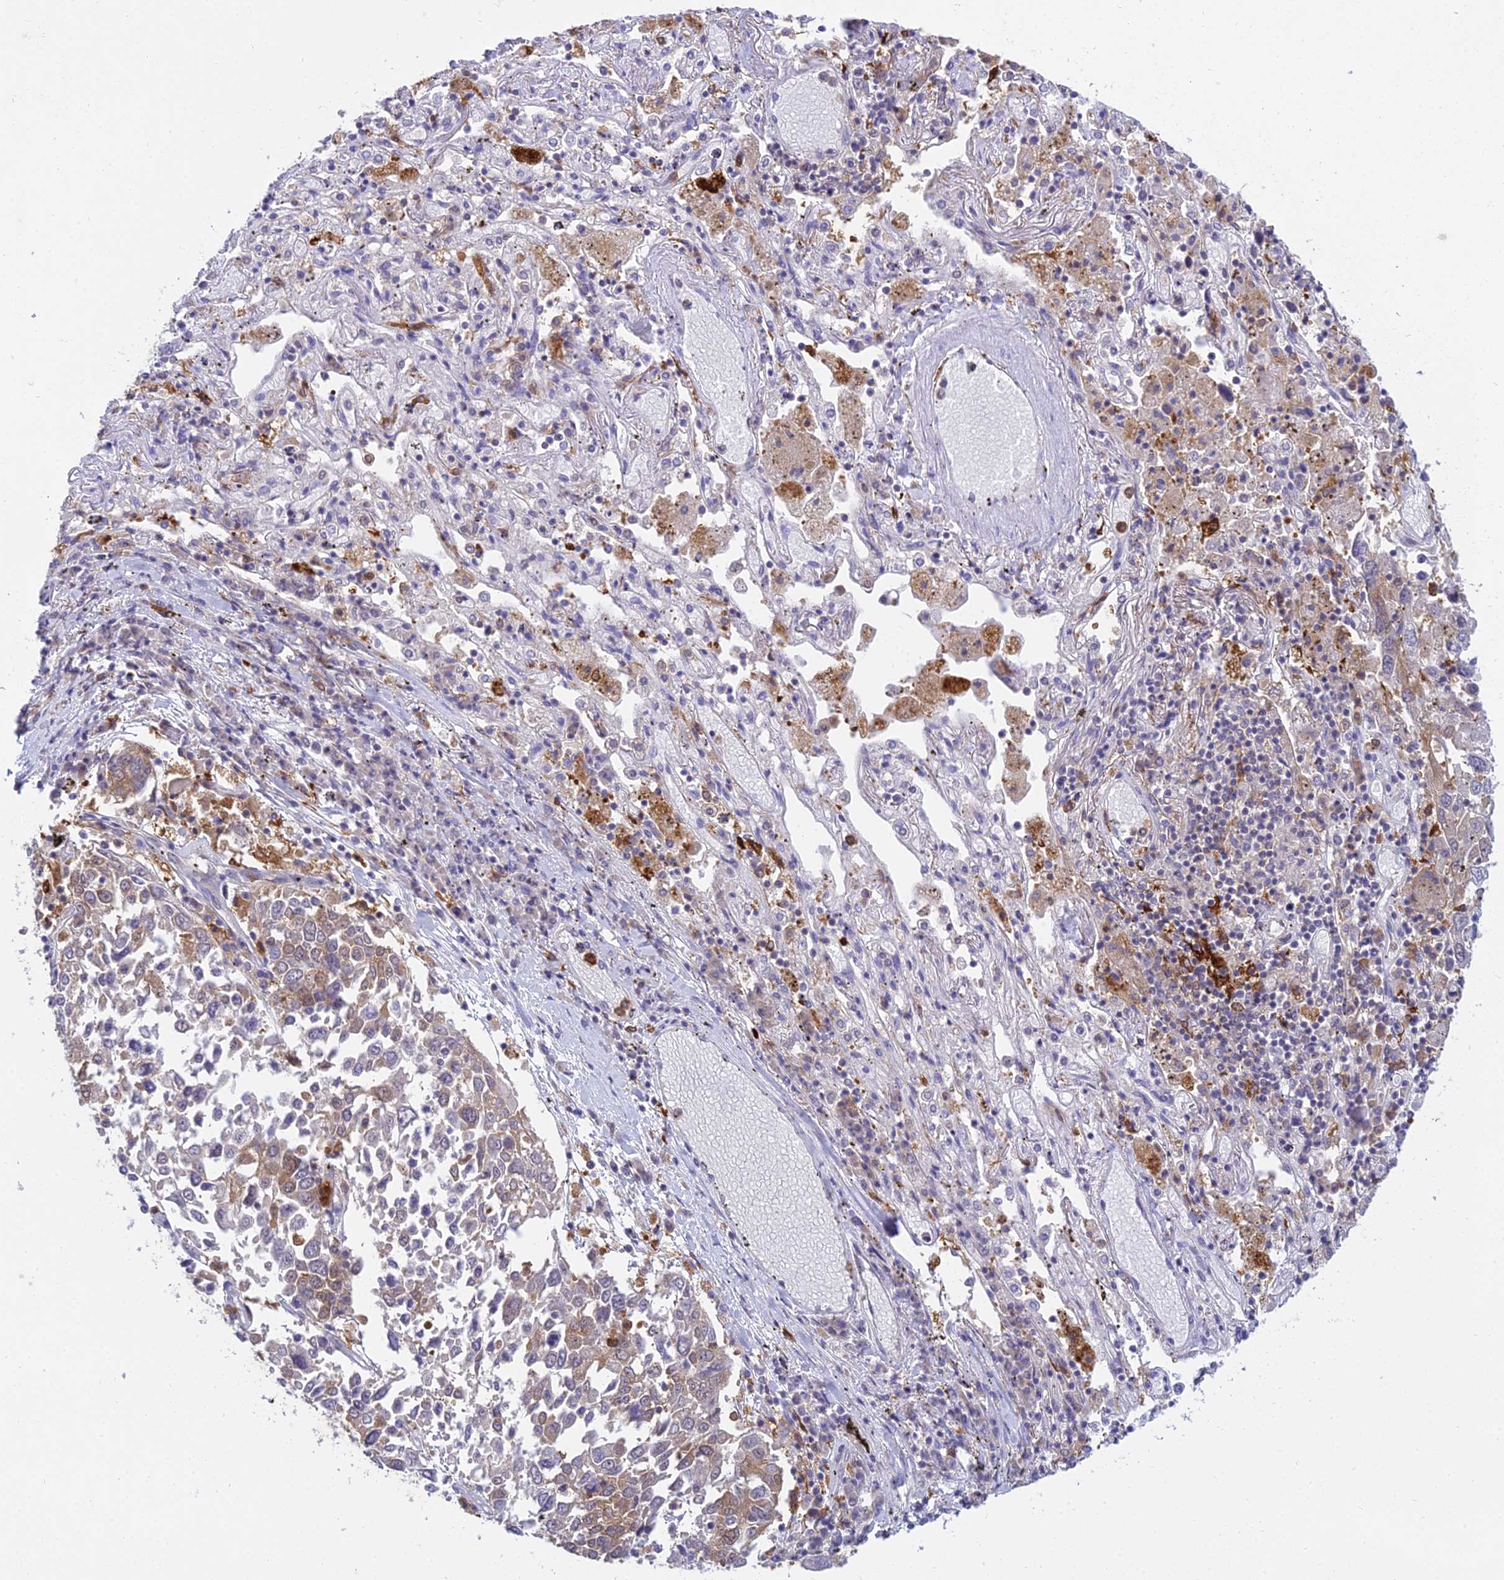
{"staining": {"intensity": "weak", "quantity": "<25%", "location": "cytoplasmic/membranous"}, "tissue": "lung cancer", "cell_type": "Tumor cells", "image_type": "cancer", "snomed": [{"axis": "morphology", "description": "Squamous cell carcinoma, NOS"}, {"axis": "topography", "description": "Lung"}], "caption": "The IHC histopathology image has no significant staining in tumor cells of lung squamous cell carcinoma tissue. The staining was performed using DAB (3,3'-diaminobenzidine) to visualize the protein expression in brown, while the nuclei were stained in blue with hematoxylin (Magnification: 20x).", "gene": "UBE2G1", "patient": {"sex": "male", "age": 65}}